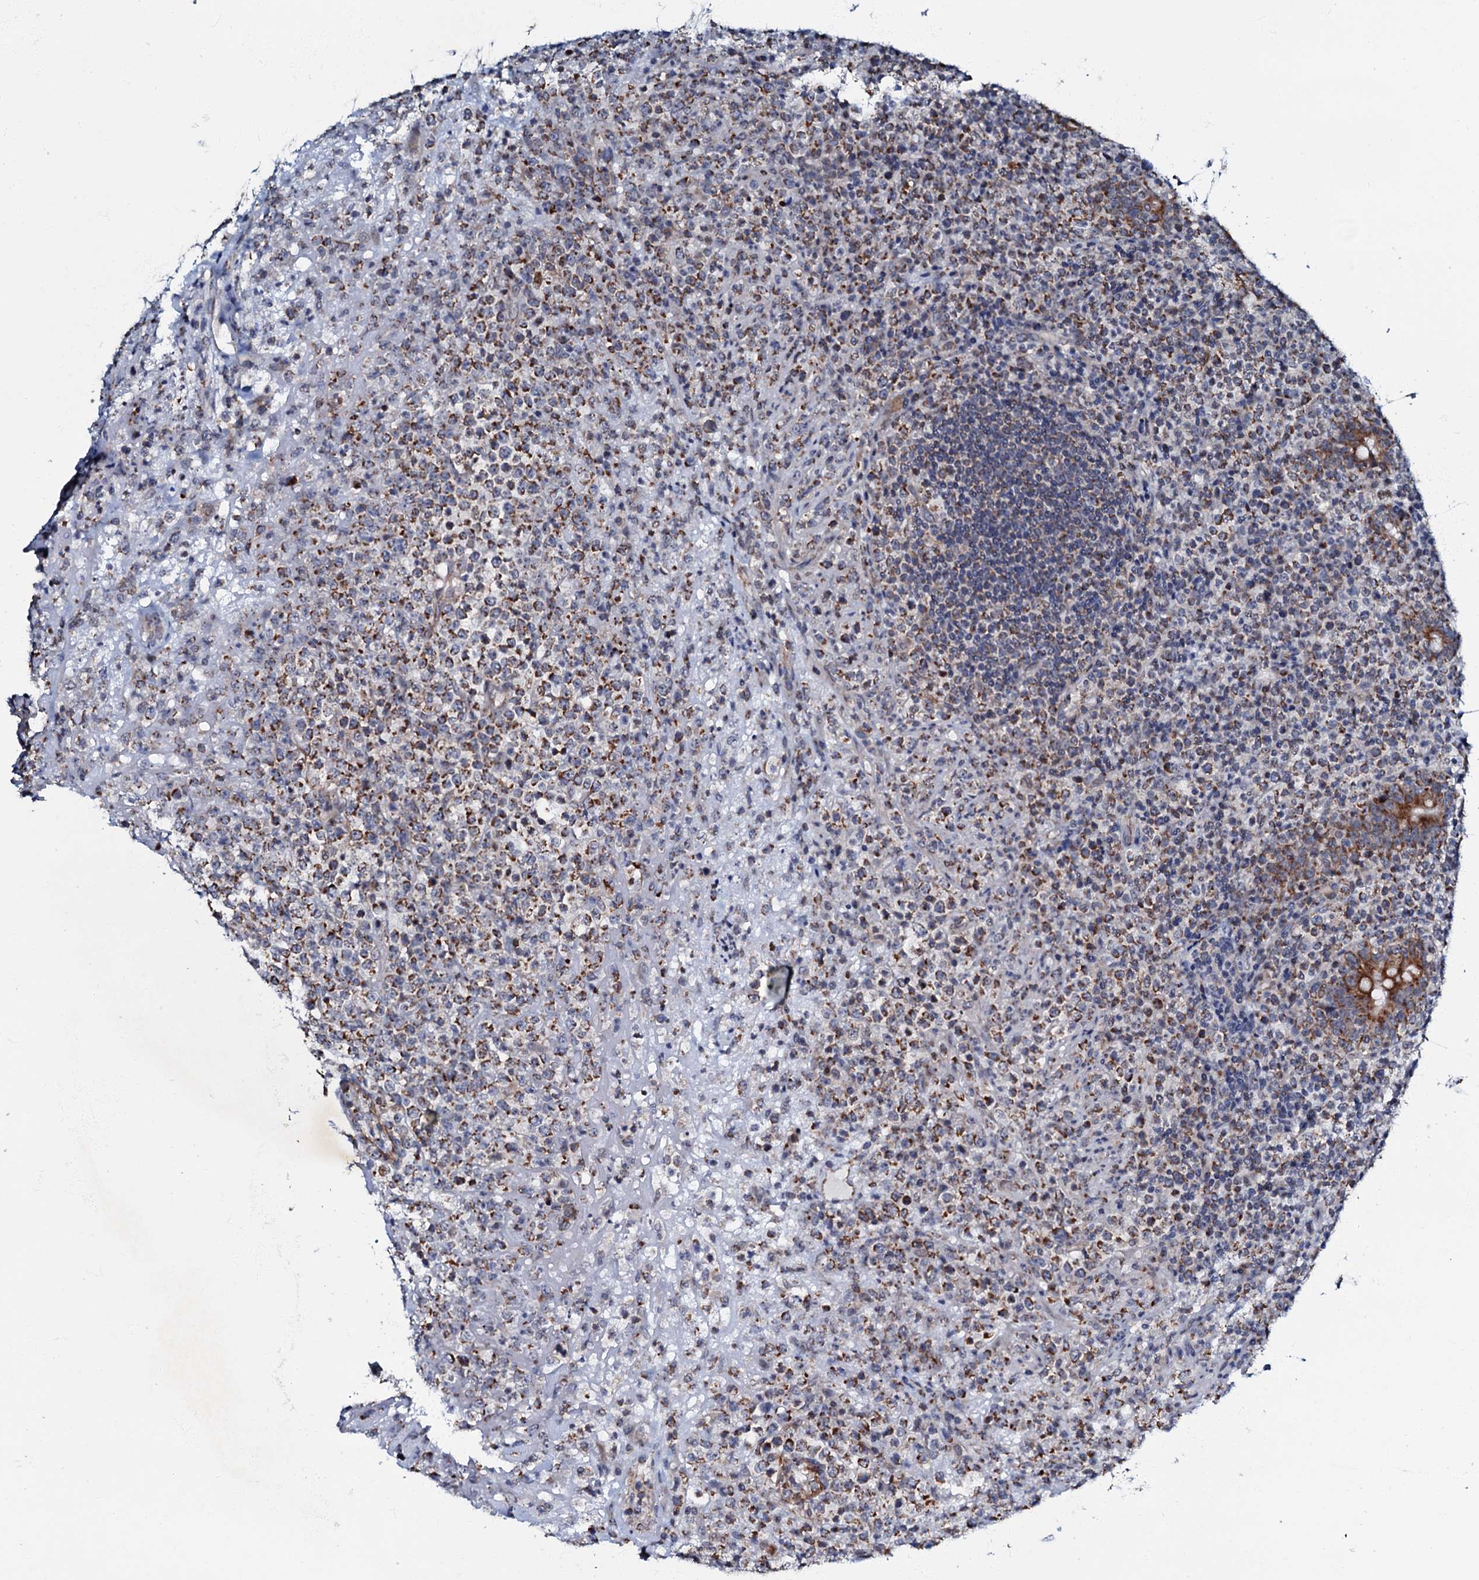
{"staining": {"intensity": "moderate", "quantity": ">75%", "location": "cytoplasmic/membranous"}, "tissue": "lymphoma", "cell_type": "Tumor cells", "image_type": "cancer", "snomed": [{"axis": "morphology", "description": "Malignant lymphoma, non-Hodgkin's type, High grade"}, {"axis": "topography", "description": "Colon"}], "caption": "High-magnification brightfield microscopy of lymphoma stained with DAB (brown) and counterstained with hematoxylin (blue). tumor cells exhibit moderate cytoplasmic/membranous positivity is appreciated in about>75% of cells. The staining was performed using DAB to visualize the protein expression in brown, while the nuclei were stained in blue with hematoxylin (Magnification: 20x).", "gene": "MRPL51", "patient": {"sex": "female", "age": 53}}